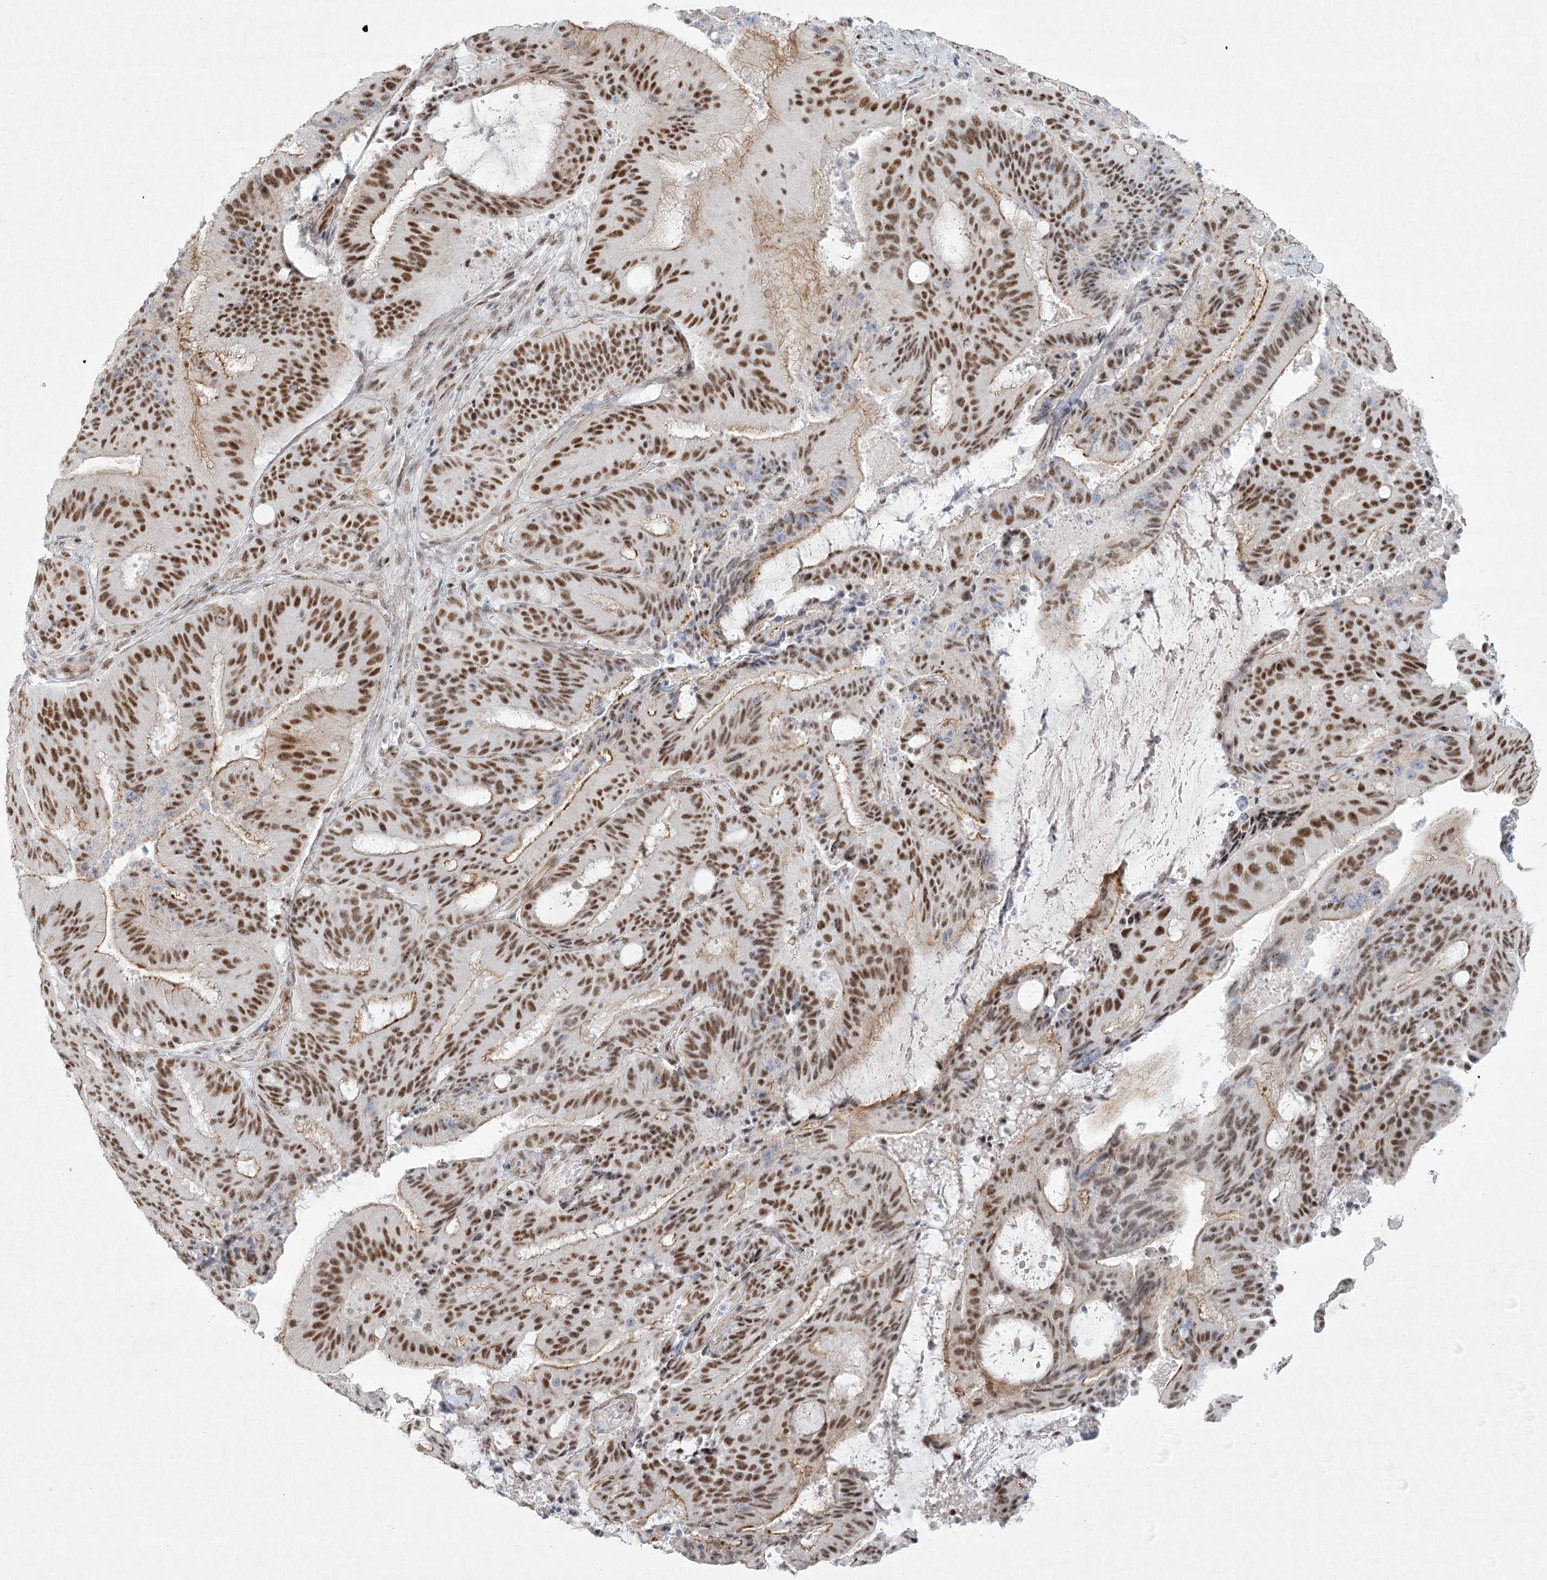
{"staining": {"intensity": "strong", "quantity": ">75%", "location": "nuclear"}, "tissue": "liver cancer", "cell_type": "Tumor cells", "image_type": "cancer", "snomed": [{"axis": "morphology", "description": "Normal tissue, NOS"}, {"axis": "morphology", "description": "Cholangiocarcinoma"}, {"axis": "topography", "description": "Liver"}, {"axis": "topography", "description": "Peripheral nerve tissue"}], "caption": "High-magnification brightfield microscopy of liver cholangiocarcinoma stained with DAB (brown) and counterstained with hematoxylin (blue). tumor cells exhibit strong nuclear staining is appreciated in approximately>75% of cells. The protein is shown in brown color, while the nuclei are stained blue.", "gene": "U2SURP", "patient": {"sex": "female", "age": 73}}